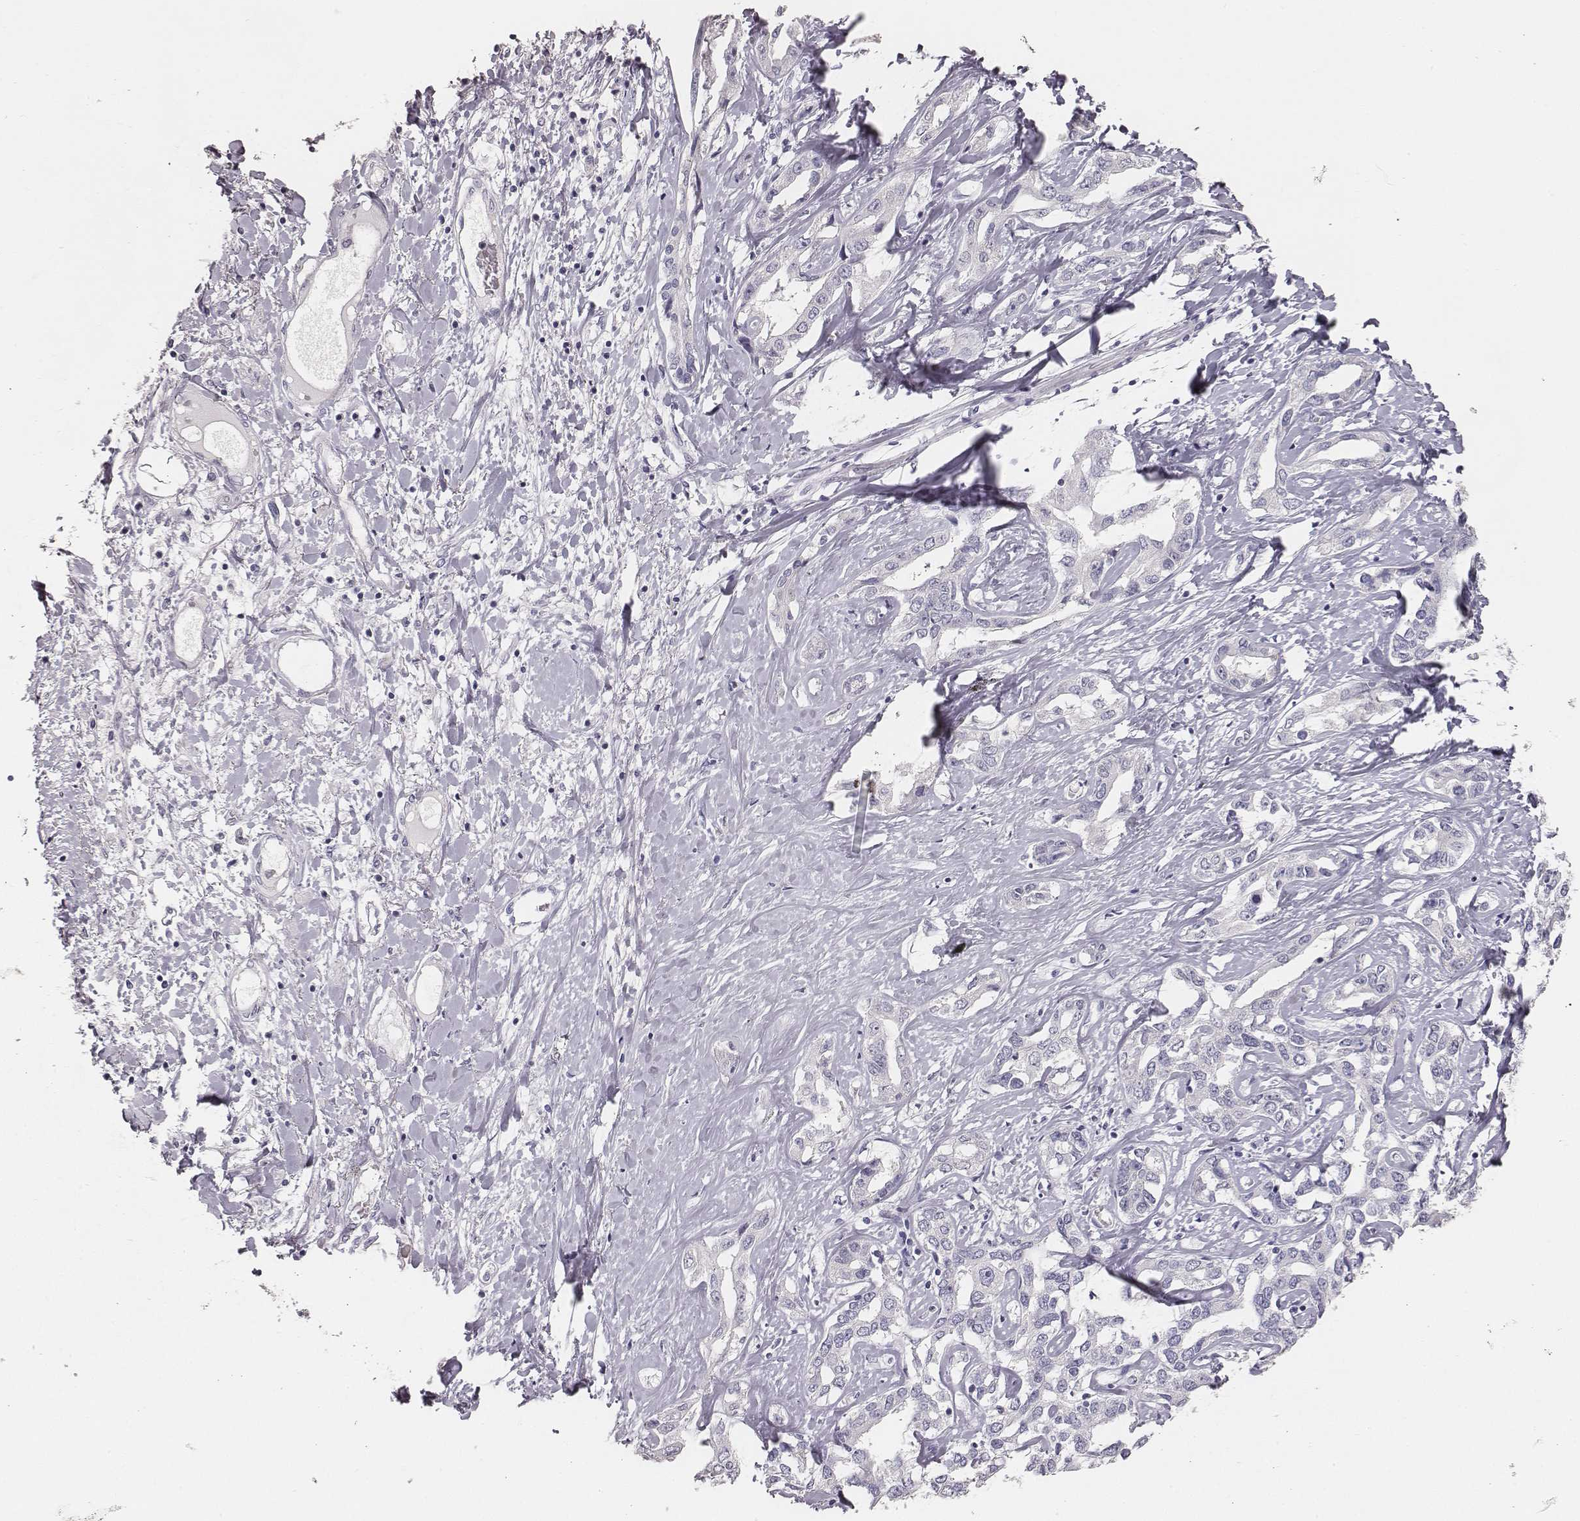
{"staining": {"intensity": "negative", "quantity": "none", "location": "none"}, "tissue": "liver cancer", "cell_type": "Tumor cells", "image_type": "cancer", "snomed": [{"axis": "morphology", "description": "Cholangiocarcinoma"}, {"axis": "topography", "description": "Liver"}], "caption": "Tumor cells show no significant protein staining in liver cancer (cholangiocarcinoma).", "gene": "MYH6", "patient": {"sex": "male", "age": 59}}